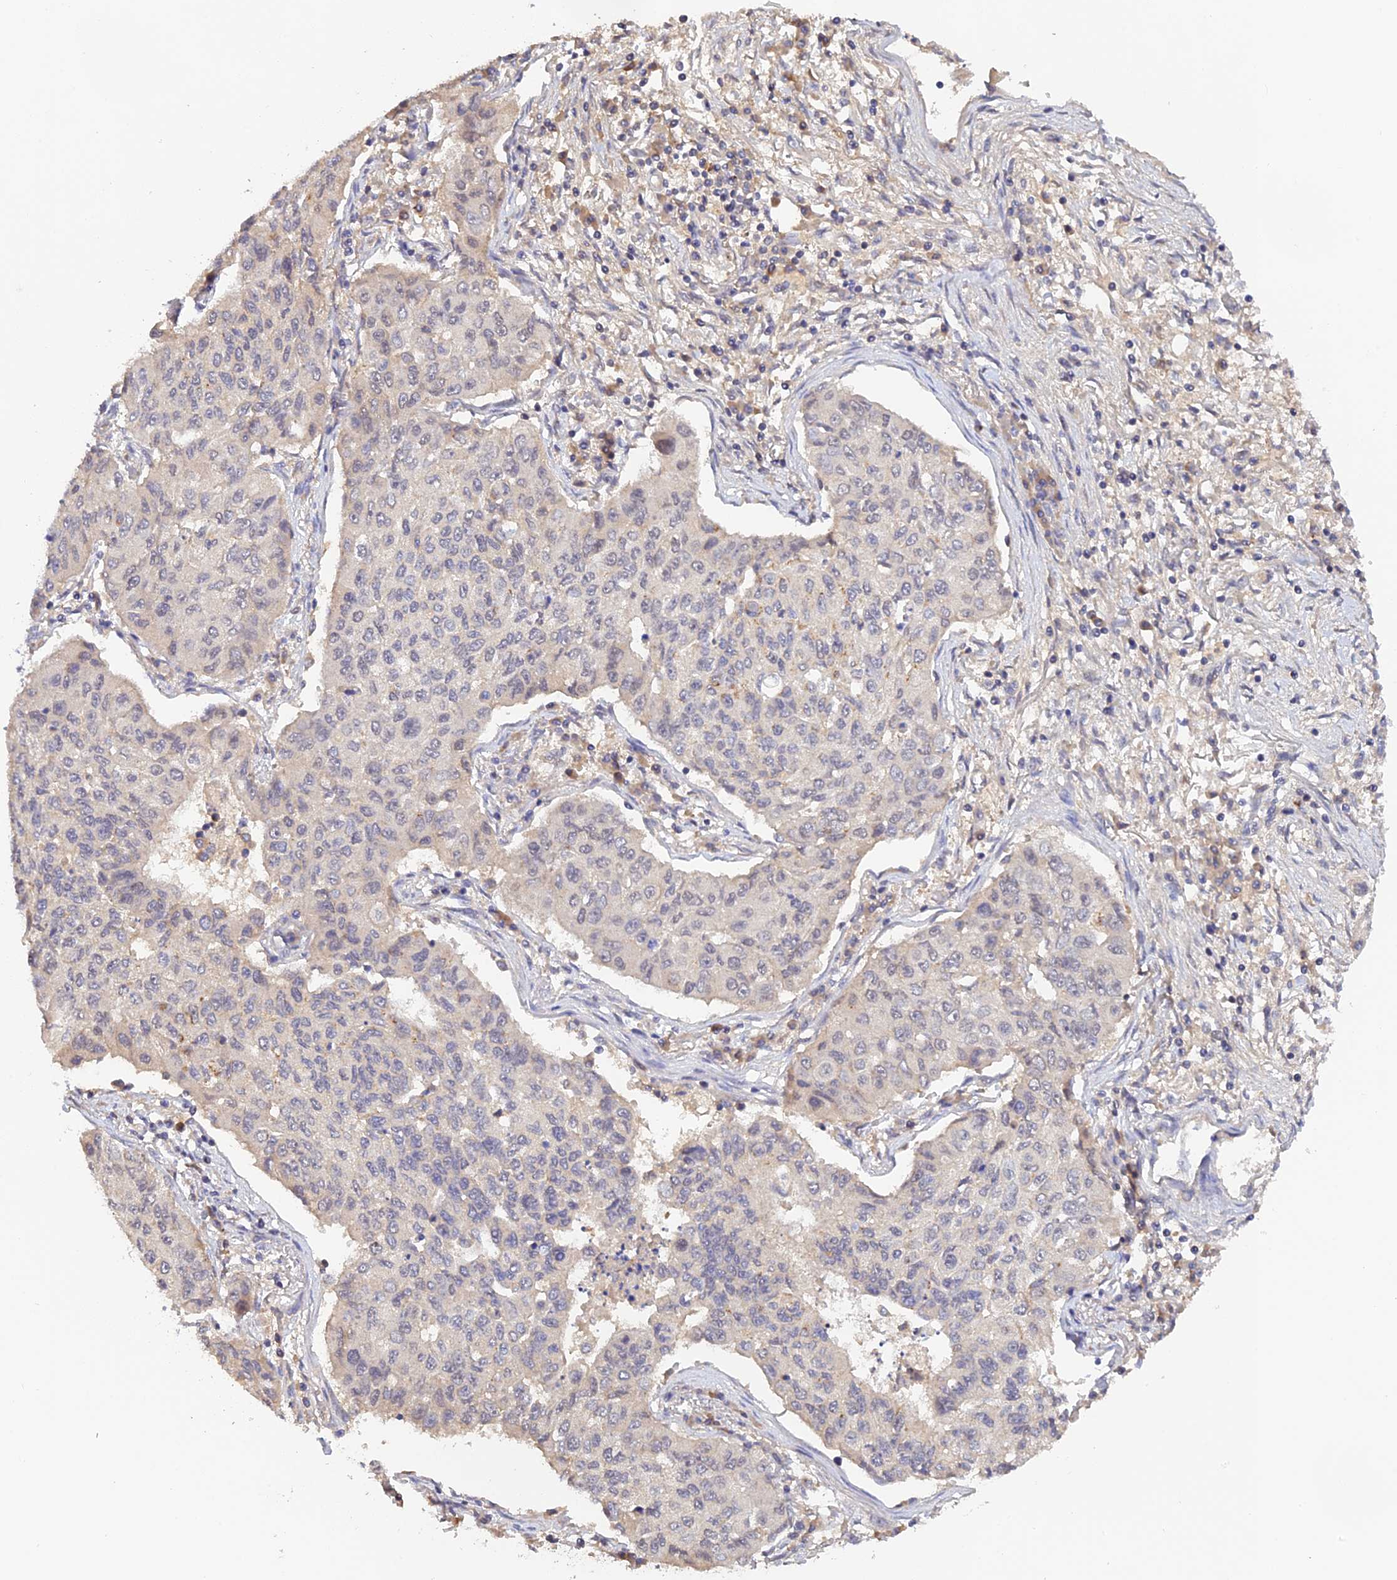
{"staining": {"intensity": "negative", "quantity": "none", "location": "none"}, "tissue": "lung cancer", "cell_type": "Tumor cells", "image_type": "cancer", "snomed": [{"axis": "morphology", "description": "Squamous cell carcinoma, NOS"}, {"axis": "topography", "description": "Lung"}], "caption": "Immunohistochemical staining of human lung cancer exhibits no significant positivity in tumor cells.", "gene": "ZNF436", "patient": {"sex": "male", "age": 74}}